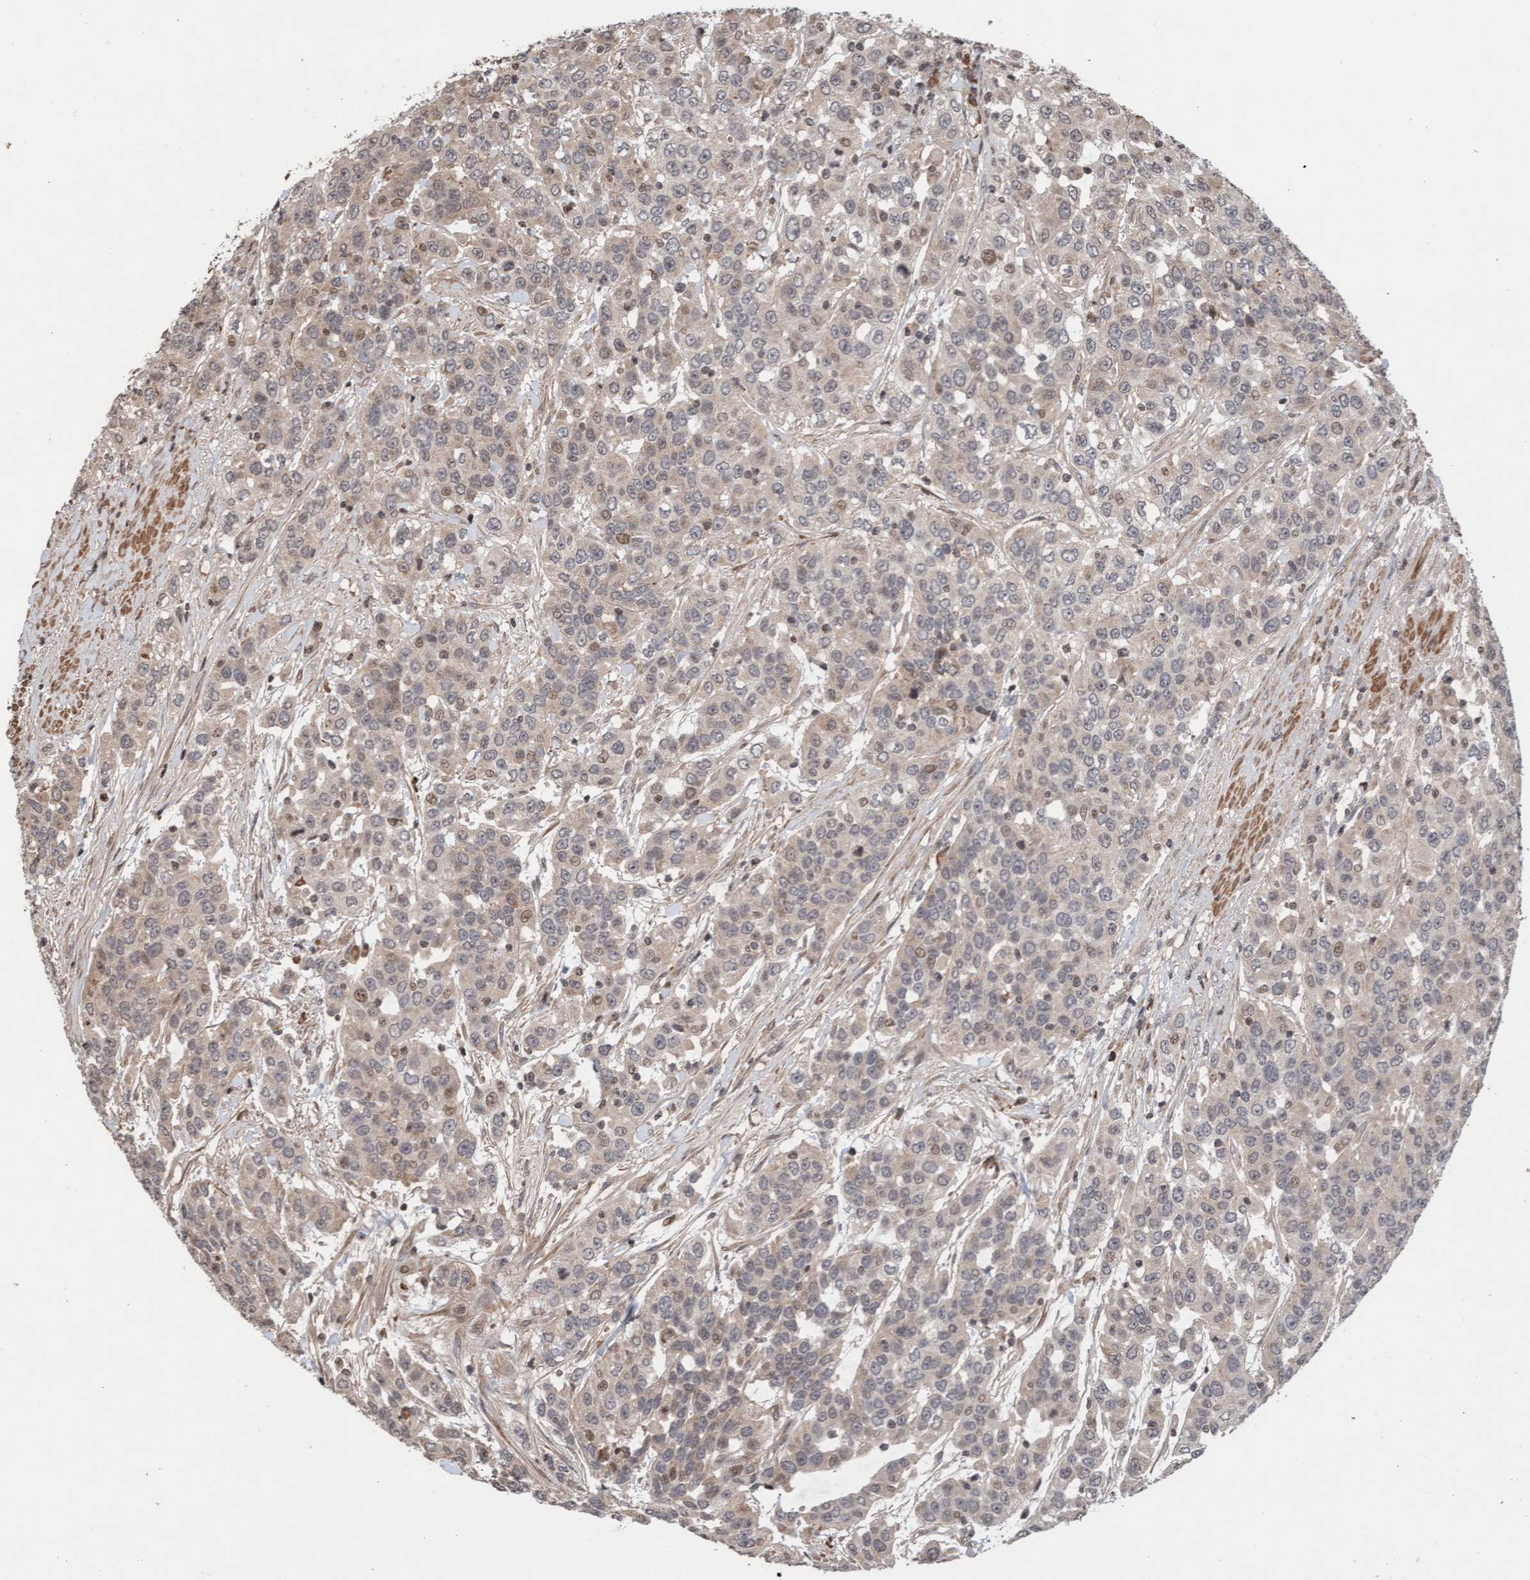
{"staining": {"intensity": "weak", "quantity": "<25%", "location": "nuclear"}, "tissue": "urothelial cancer", "cell_type": "Tumor cells", "image_type": "cancer", "snomed": [{"axis": "morphology", "description": "Urothelial carcinoma, High grade"}, {"axis": "topography", "description": "Urinary bladder"}], "caption": "Tumor cells show no significant staining in urothelial carcinoma (high-grade).", "gene": "PECR", "patient": {"sex": "female", "age": 80}}